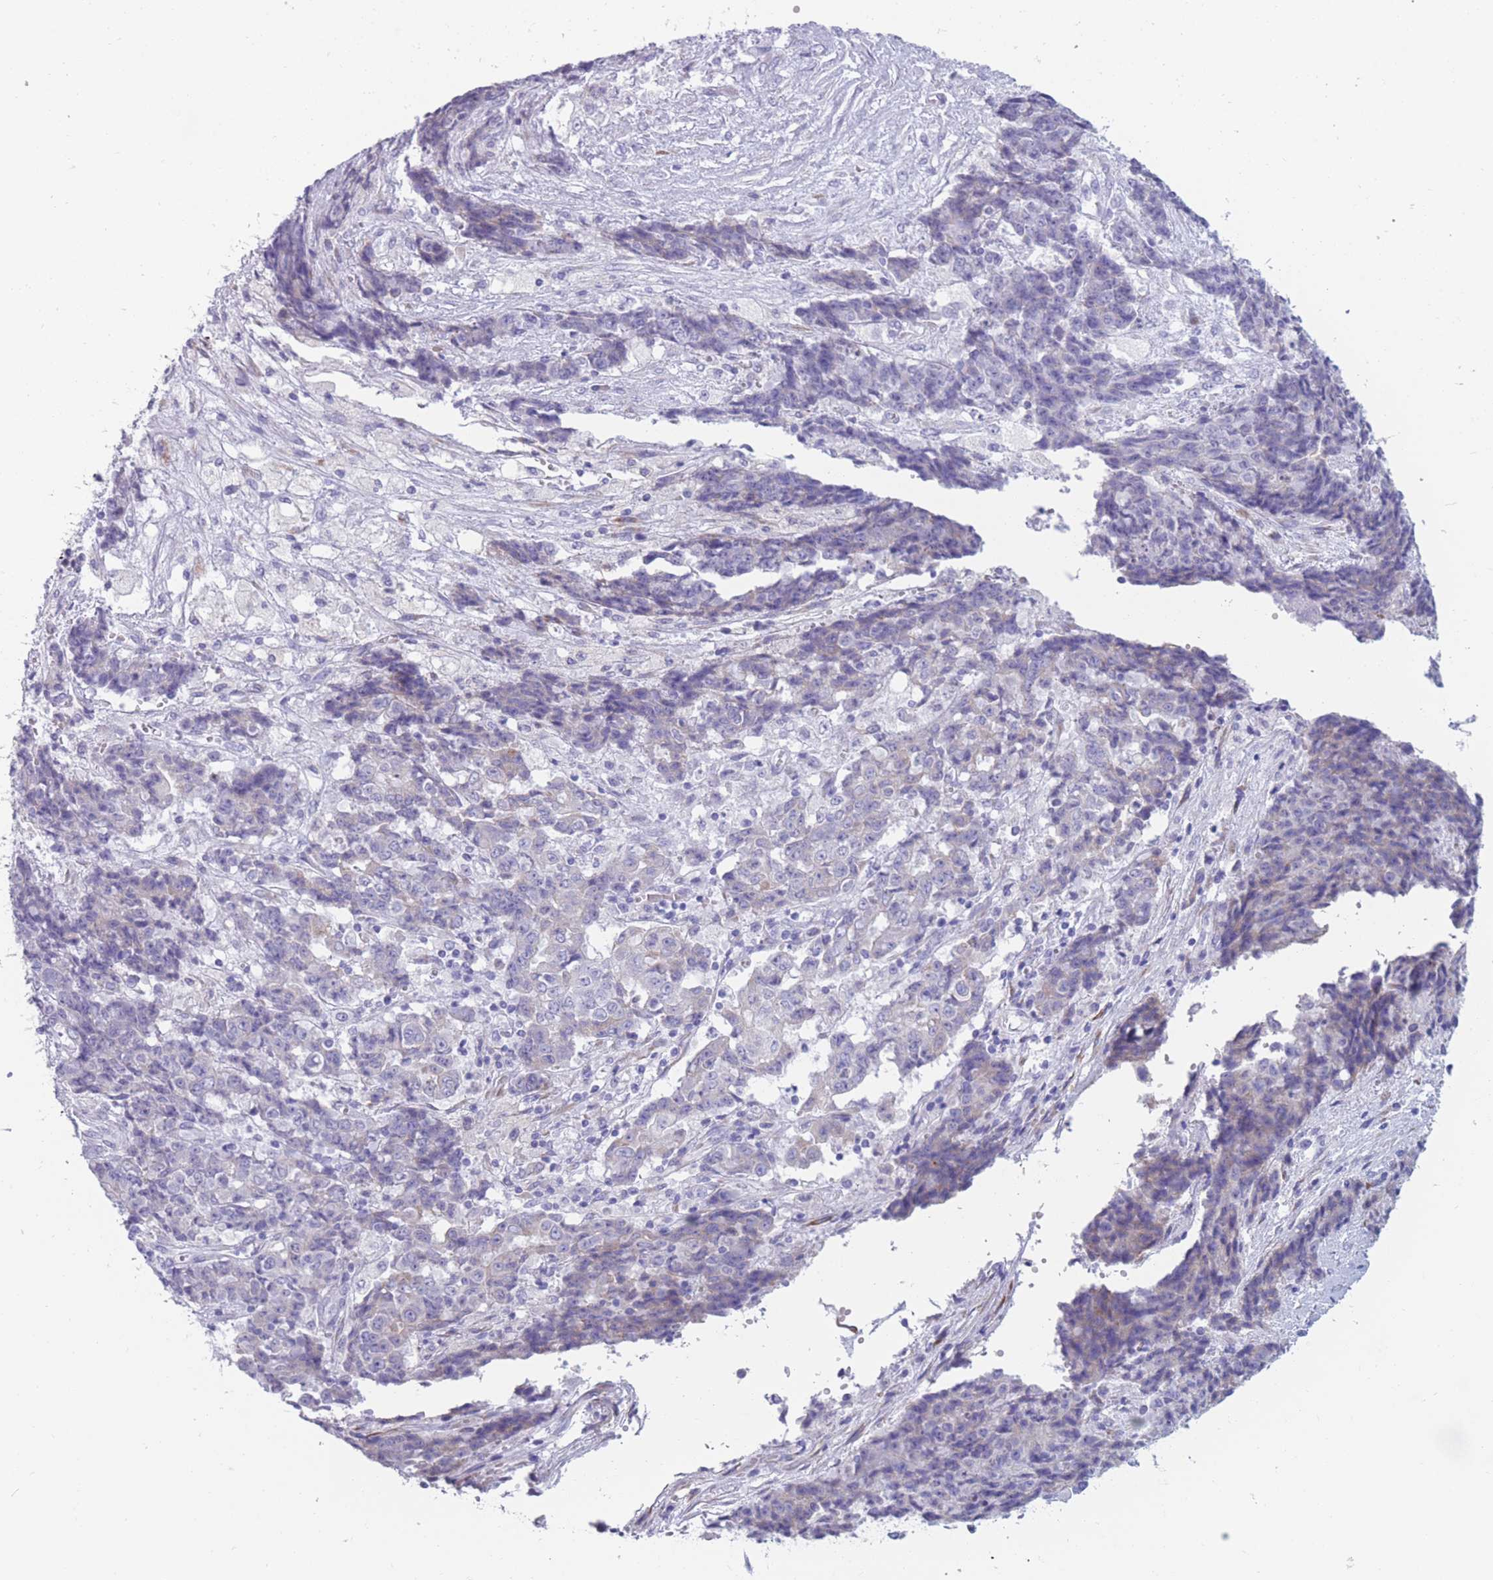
{"staining": {"intensity": "negative", "quantity": "none", "location": "none"}, "tissue": "ovarian cancer", "cell_type": "Tumor cells", "image_type": "cancer", "snomed": [{"axis": "morphology", "description": "Carcinoma, endometroid"}, {"axis": "topography", "description": "Ovary"}], "caption": "Tumor cells are negative for protein expression in human ovarian cancer (endometroid carcinoma).", "gene": "COL27A1", "patient": {"sex": "female", "age": 42}}